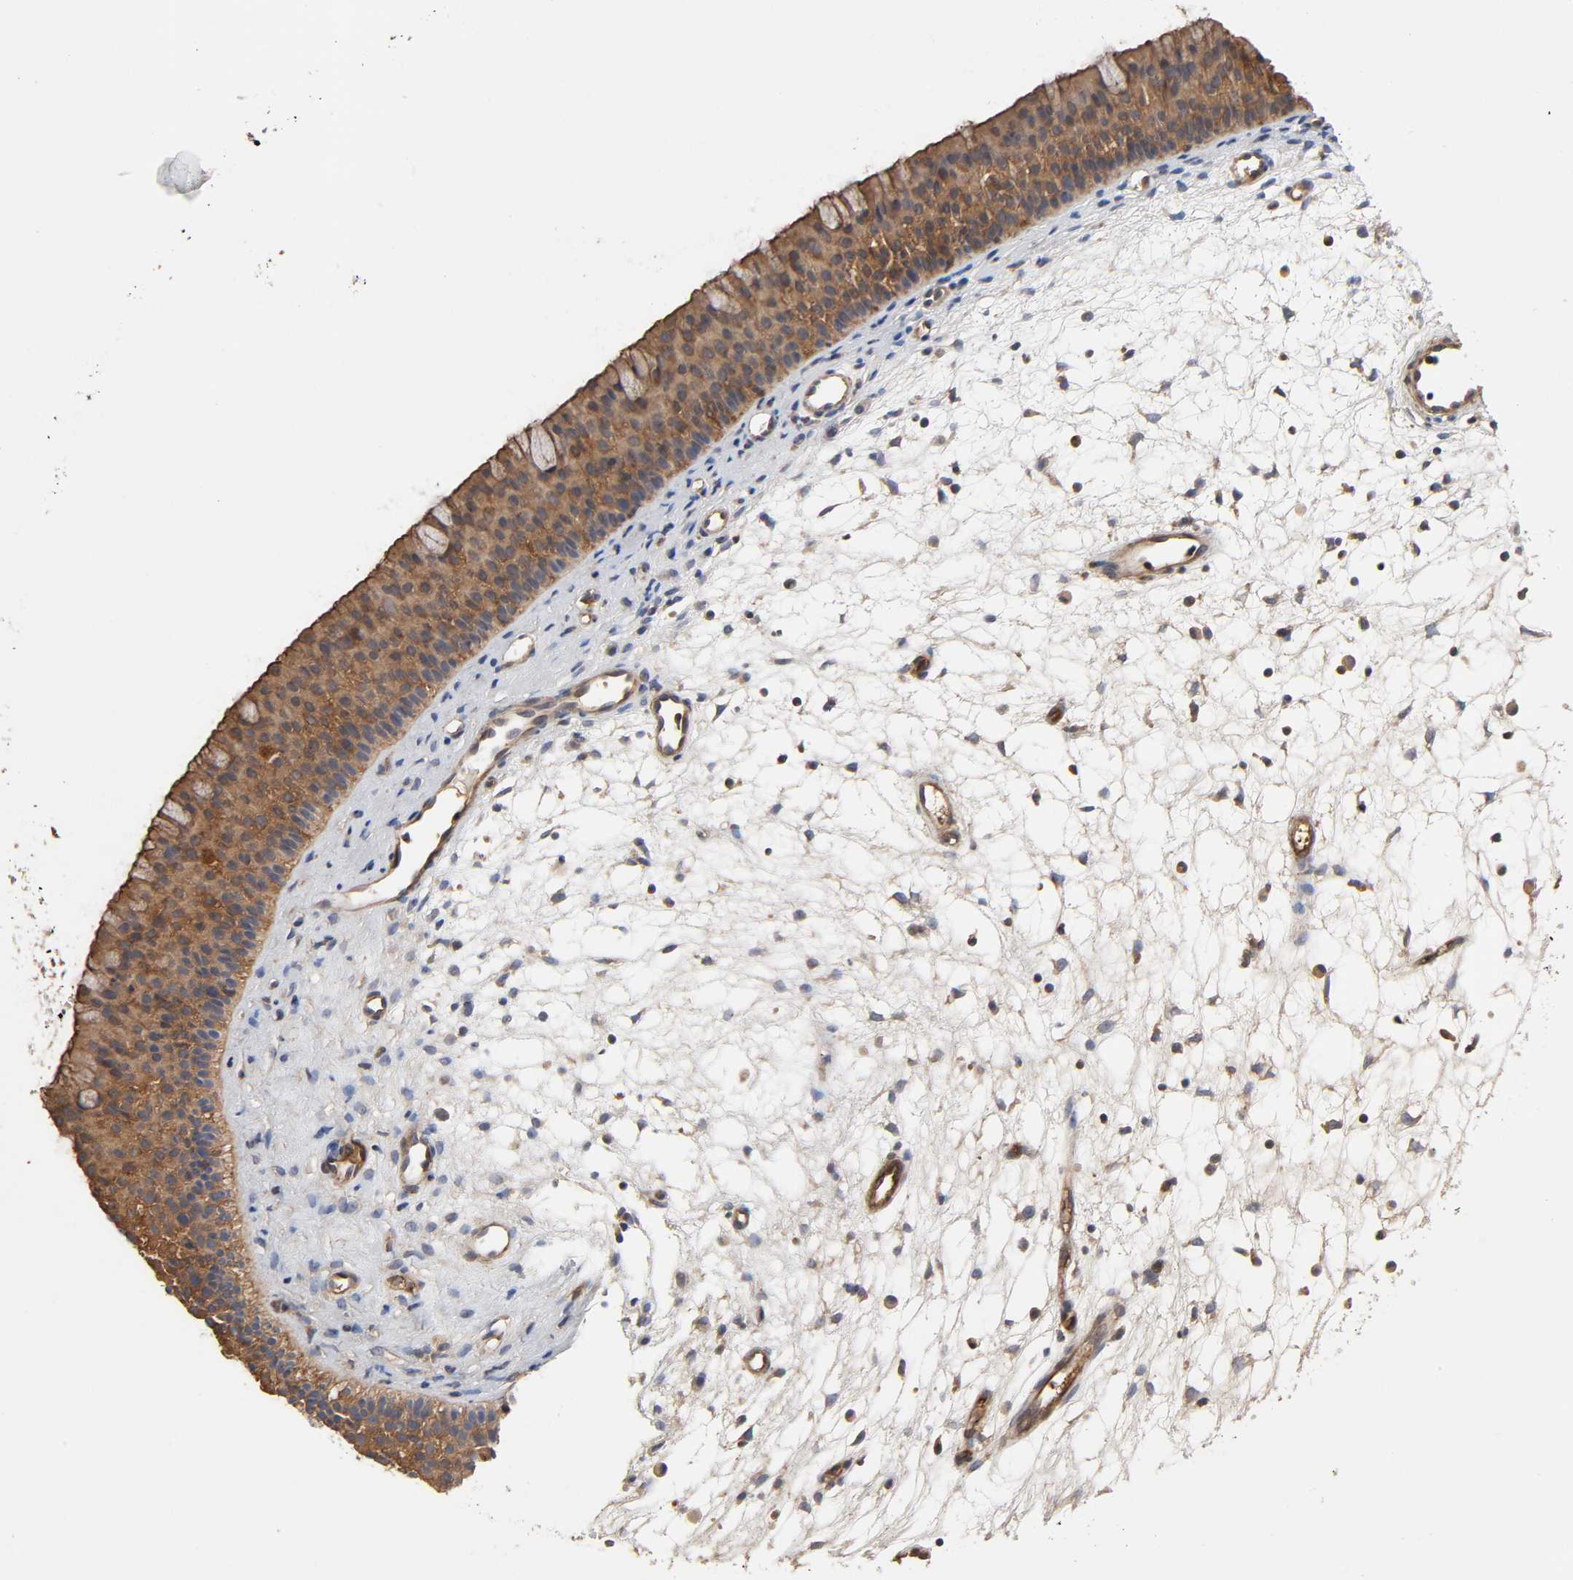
{"staining": {"intensity": "strong", "quantity": ">75%", "location": "cytoplasmic/membranous"}, "tissue": "nasopharynx", "cell_type": "Respiratory epithelial cells", "image_type": "normal", "snomed": [{"axis": "morphology", "description": "Normal tissue, NOS"}, {"axis": "topography", "description": "Nasopharynx"}], "caption": "Brown immunohistochemical staining in normal nasopharynx exhibits strong cytoplasmic/membranous expression in about >75% of respiratory epithelial cells. The staining was performed using DAB to visualize the protein expression in brown, while the nuclei were stained in blue with hematoxylin (Magnification: 20x).", "gene": "LAMTOR2", "patient": {"sex": "female", "age": 54}}